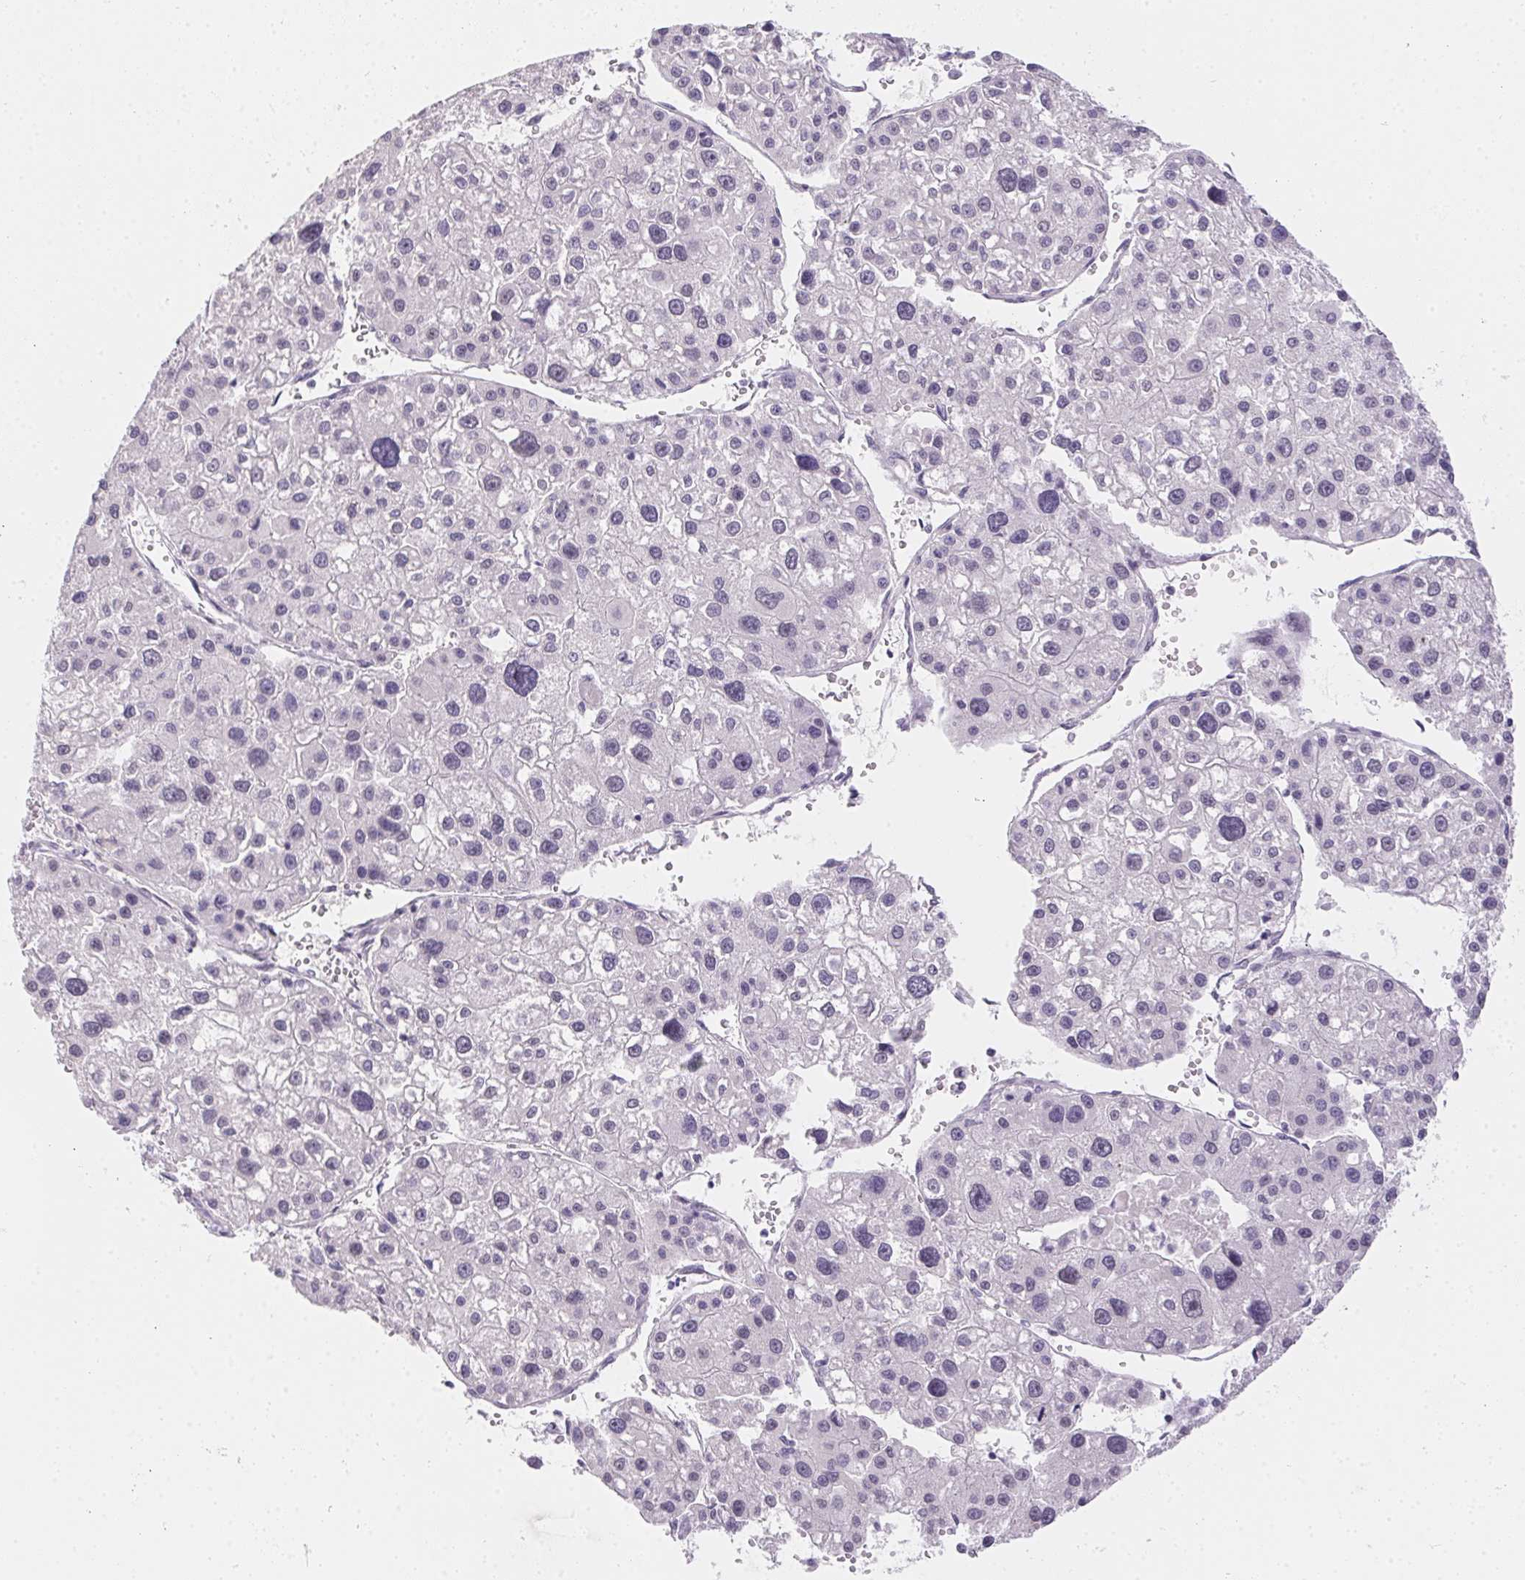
{"staining": {"intensity": "negative", "quantity": "none", "location": "none"}, "tissue": "liver cancer", "cell_type": "Tumor cells", "image_type": "cancer", "snomed": [{"axis": "morphology", "description": "Carcinoma, Hepatocellular, NOS"}, {"axis": "topography", "description": "Liver"}], "caption": "A high-resolution histopathology image shows immunohistochemistry staining of liver cancer (hepatocellular carcinoma), which shows no significant positivity in tumor cells.", "gene": "MORC1", "patient": {"sex": "male", "age": 73}}